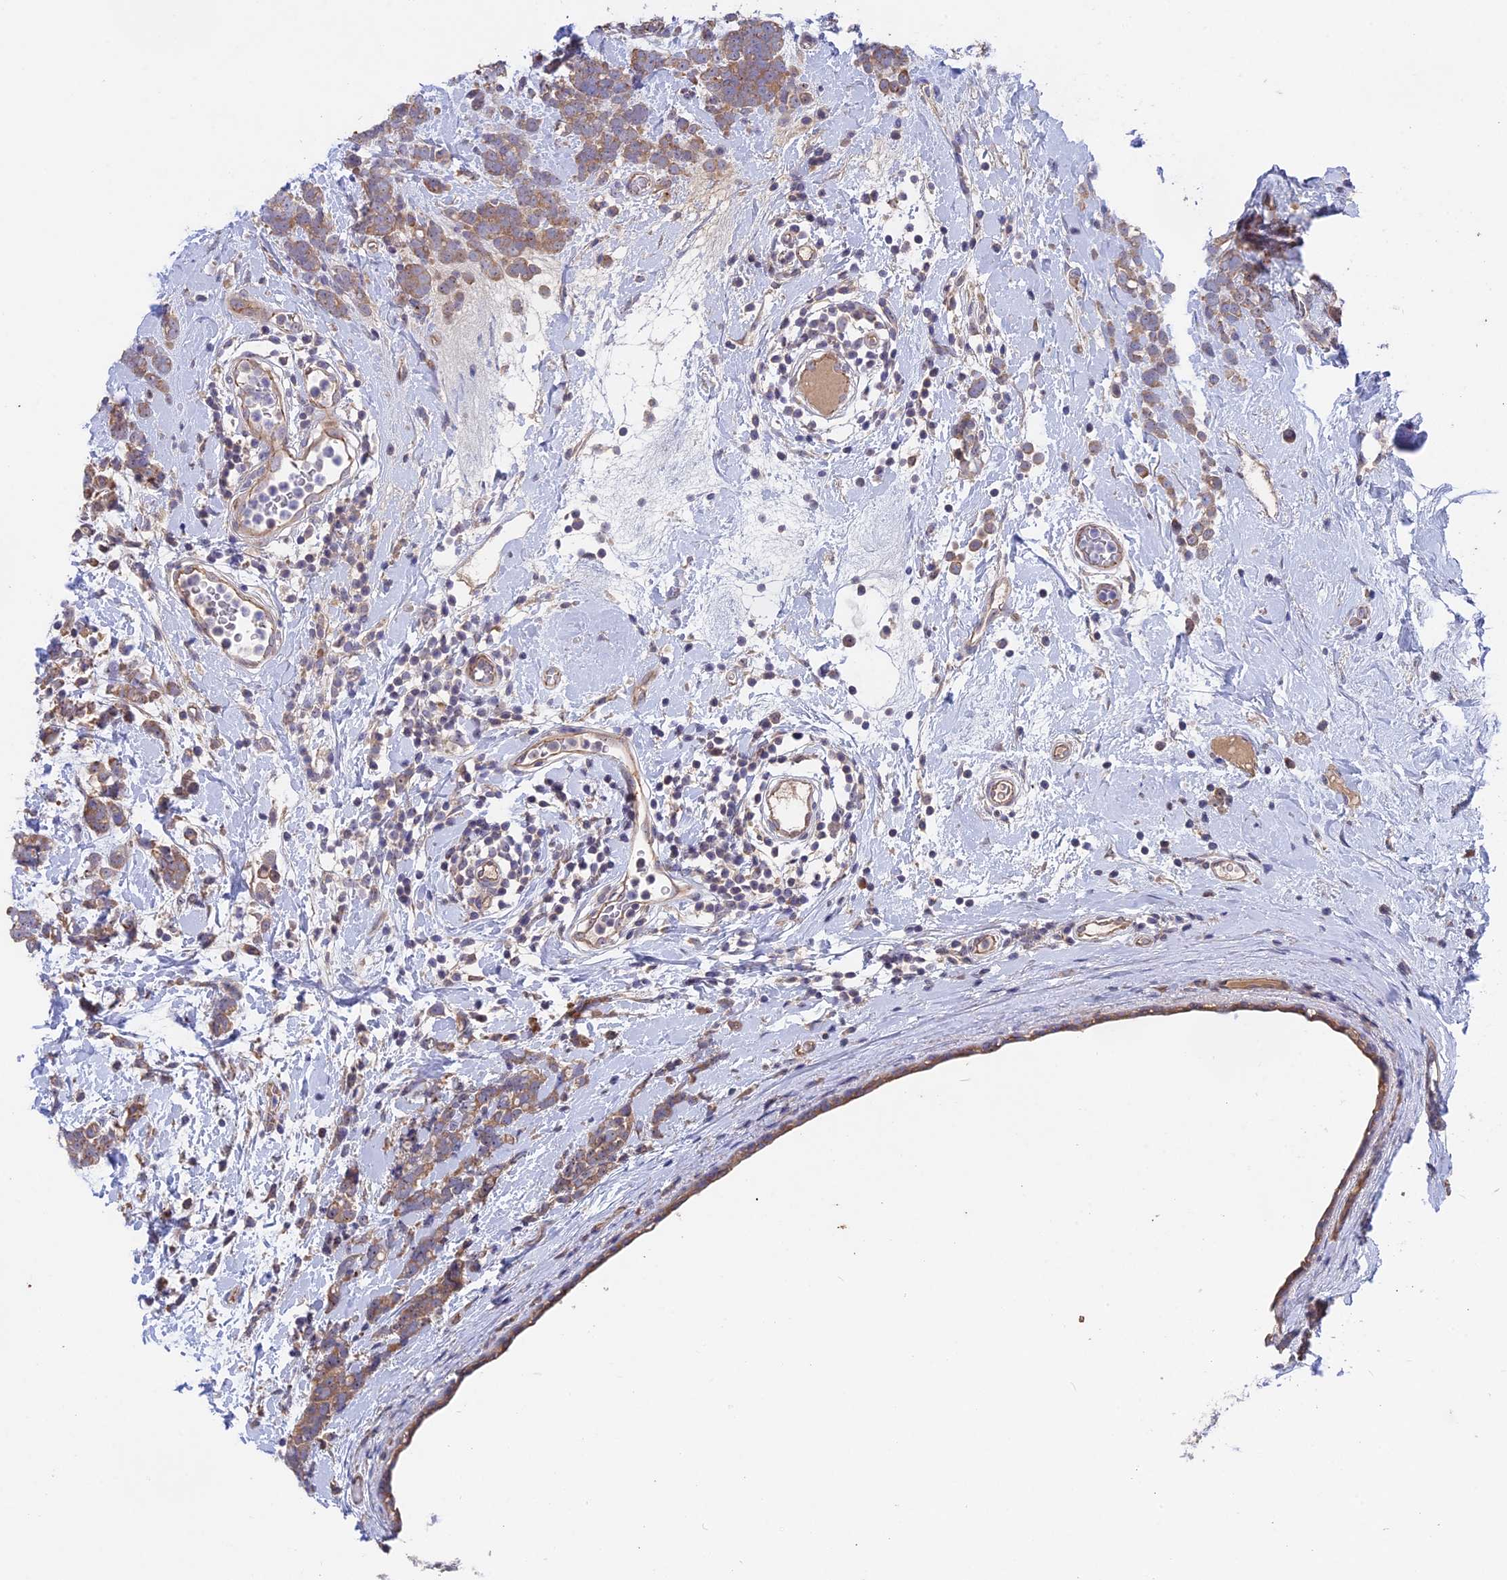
{"staining": {"intensity": "moderate", "quantity": ">75%", "location": "cytoplasmic/membranous"}, "tissue": "breast cancer", "cell_type": "Tumor cells", "image_type": "cancer", "snomed": [{"axis": "morphology", "description": "Lobular carcinoma"}, {"axis": "topography", "description": "Breast"}], "caption": "Tumor cells reveal moderate cytoplasmic/membranous positivity in approximately >75% of cells in breast lobular carcinoma.", "gene": "TENT4B", "patient": {"sex": "female", "age": 58}}